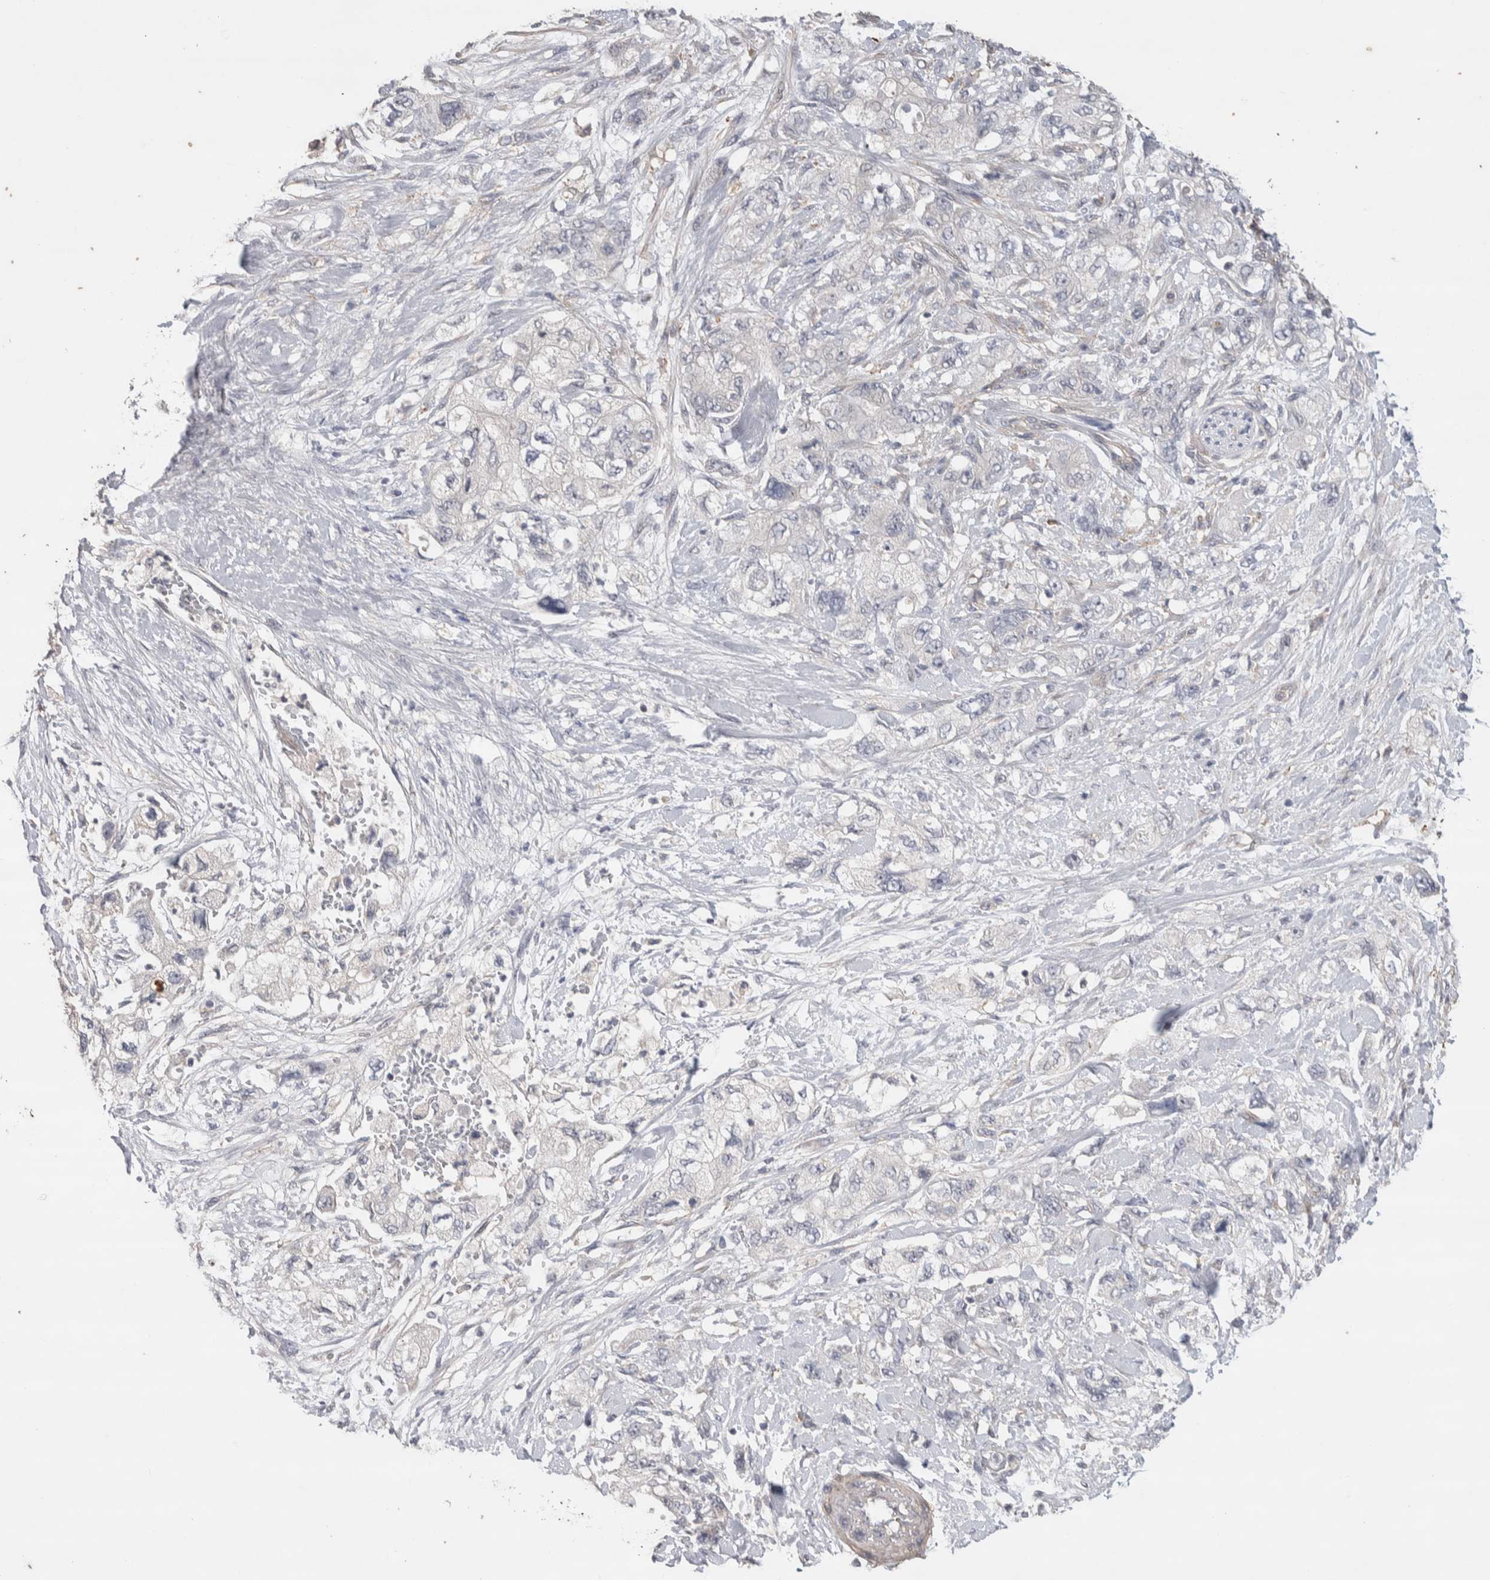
{"staining": {"intensity": "negative", "quantity": "none", "location": "none"}, "tissue": "pancreatic cancer", "cell_type": "Tumor cells", "image_type": "cancer", "snomed": [{"axis": "morphology", "description": "Adenocarcinoma, NOS"}, {"axis": "topography", "description": "Pancreas"}], "caption": "IHC histopathology image of neoplastic tissue: adenocarcinoma (pancreatic) stained with DAB (3,3'-diaminobenzidine) displays no significant protein staining in tumor cells.", "gene": "GCNA", "patient": {"sex": "female", "age": 73}}